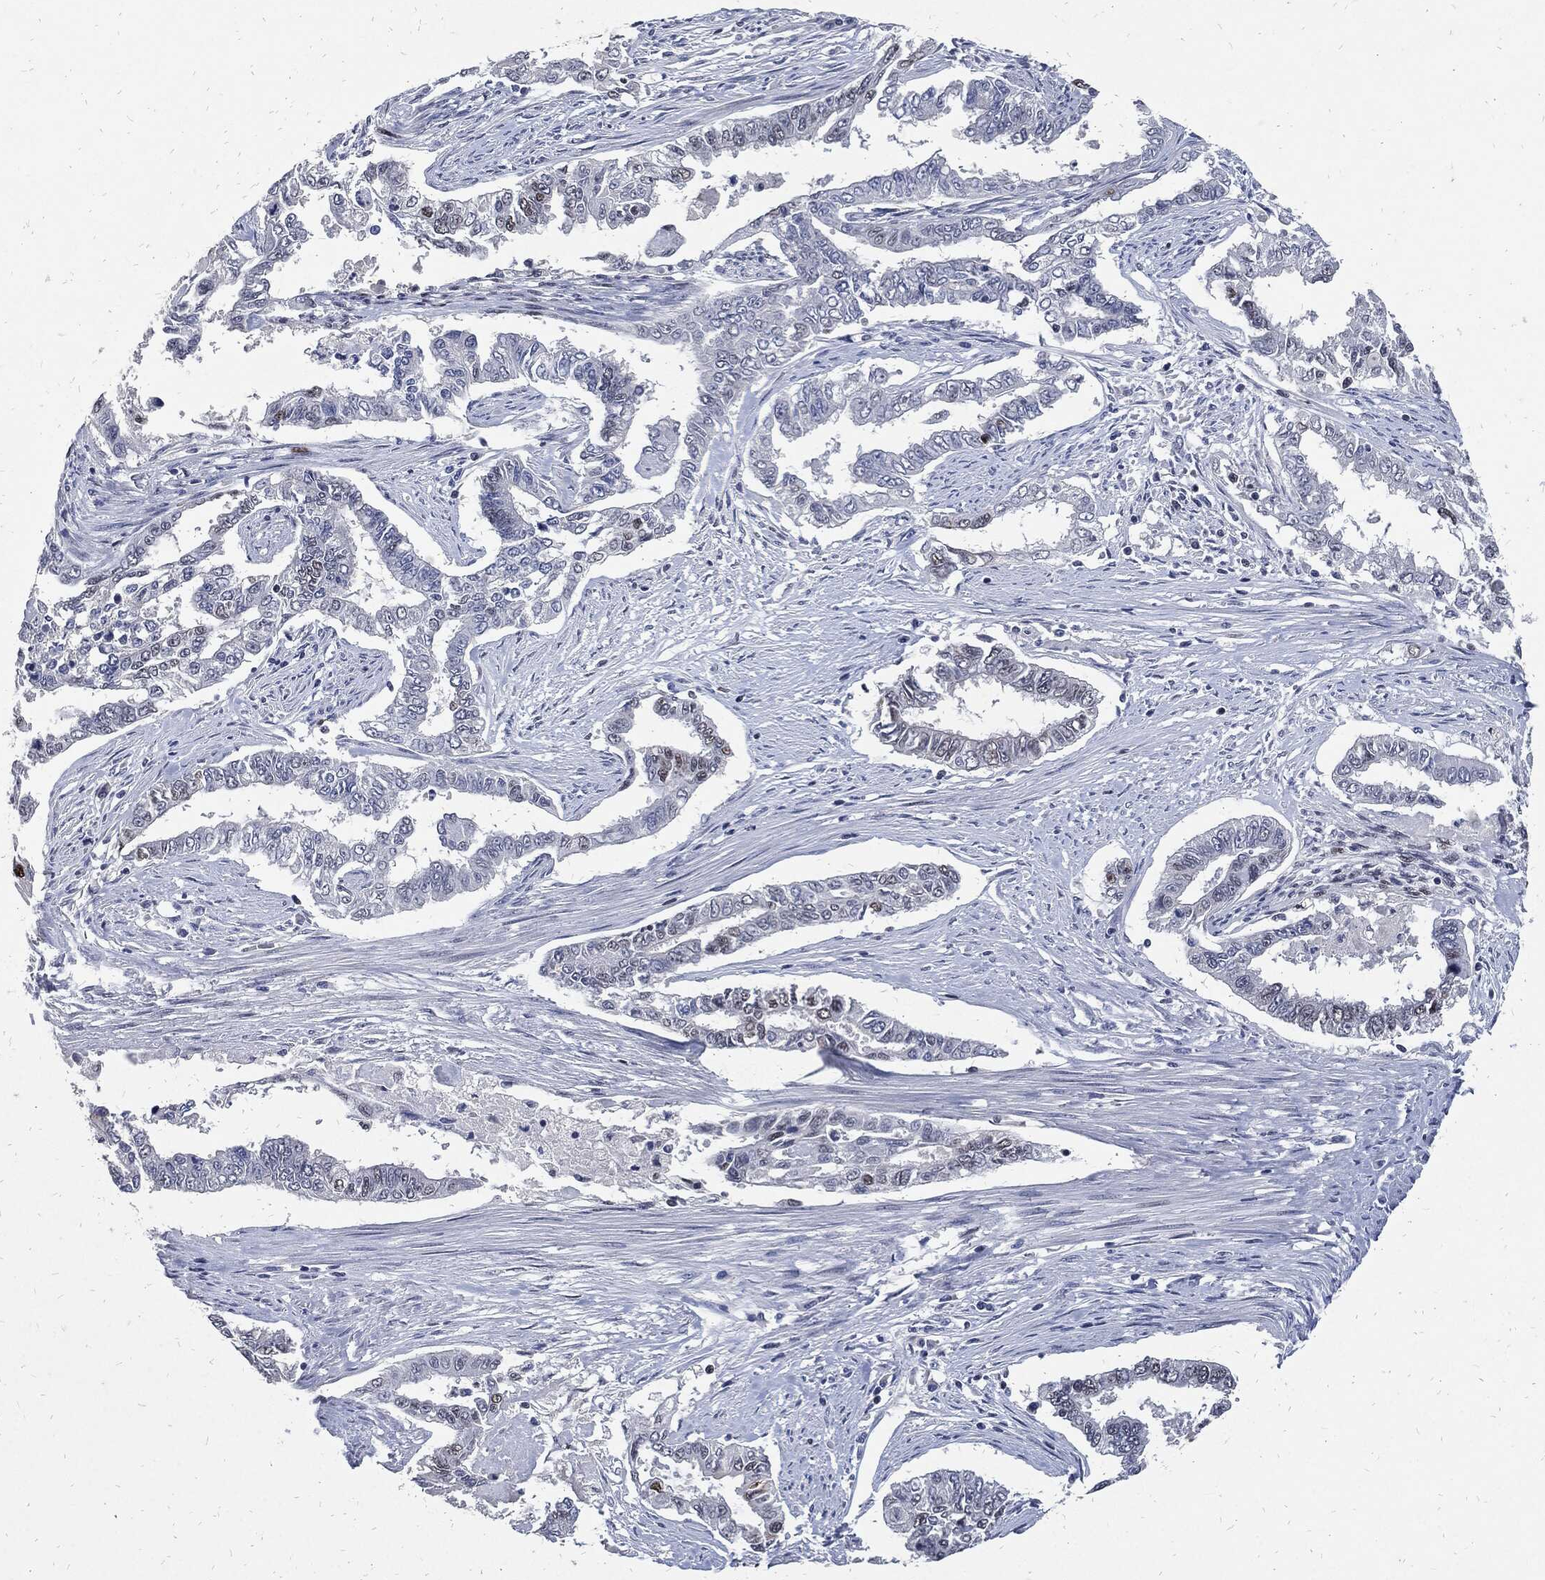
{"staining": {"intensity": "negative", "quantity": "none", "location": "none"}, "tissue": "endometrial cancer", "cell_type": "Tumor cells", "image_type": "cancer", "snomed": [{"axis": "morphology", "description": "Adenocarcinoma, NOS"}, {"axis": "topography", "description": "Uterus"}], "caption": "IHC image of endometrial adenocarcinoma stained for a protein (brown), which reveals no expression in tumor cells.", "gene": "JUN", "patient": {"sex": "female", "age": 59}}